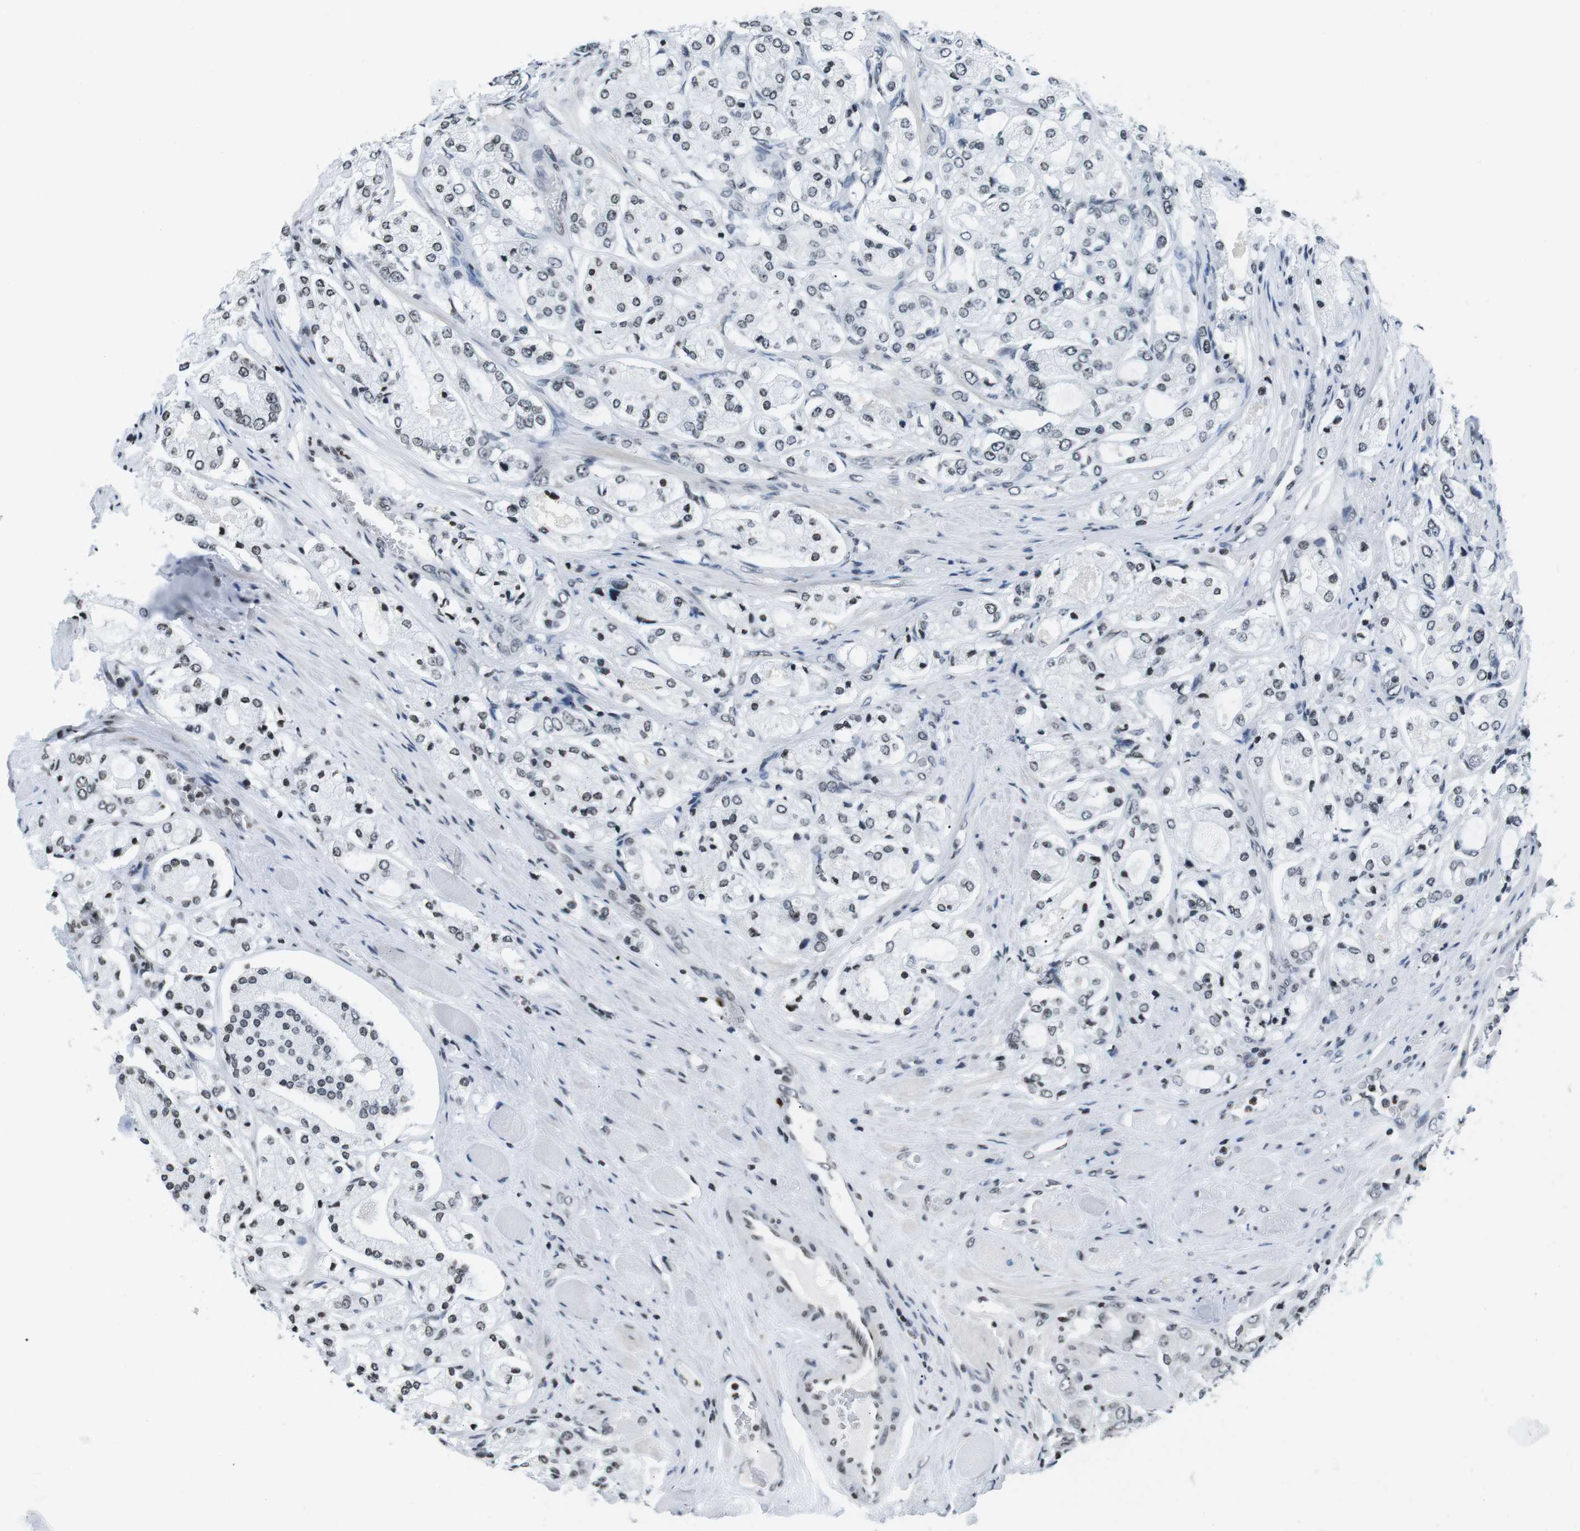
{"staining": {"intensity": "negative", "quantity": "none", "location": "none"}, "tissue": "prostate cancer", "cell_type": "Tumor cells", "image_type": "cancer", "snomed": [{"axis": "morphology", "description": "Adenocarcinoma, High grade"}, {"axis": "topography", "description": "Prostate"}], "caption": "High power microscopy histopathology image of an IHC image of prostate cancer (high-grade adenocarcinoma), revealing no significant expression in tumor cells.", "gene": "E2F2", "patient": {"sex": "male", "age": 65}}